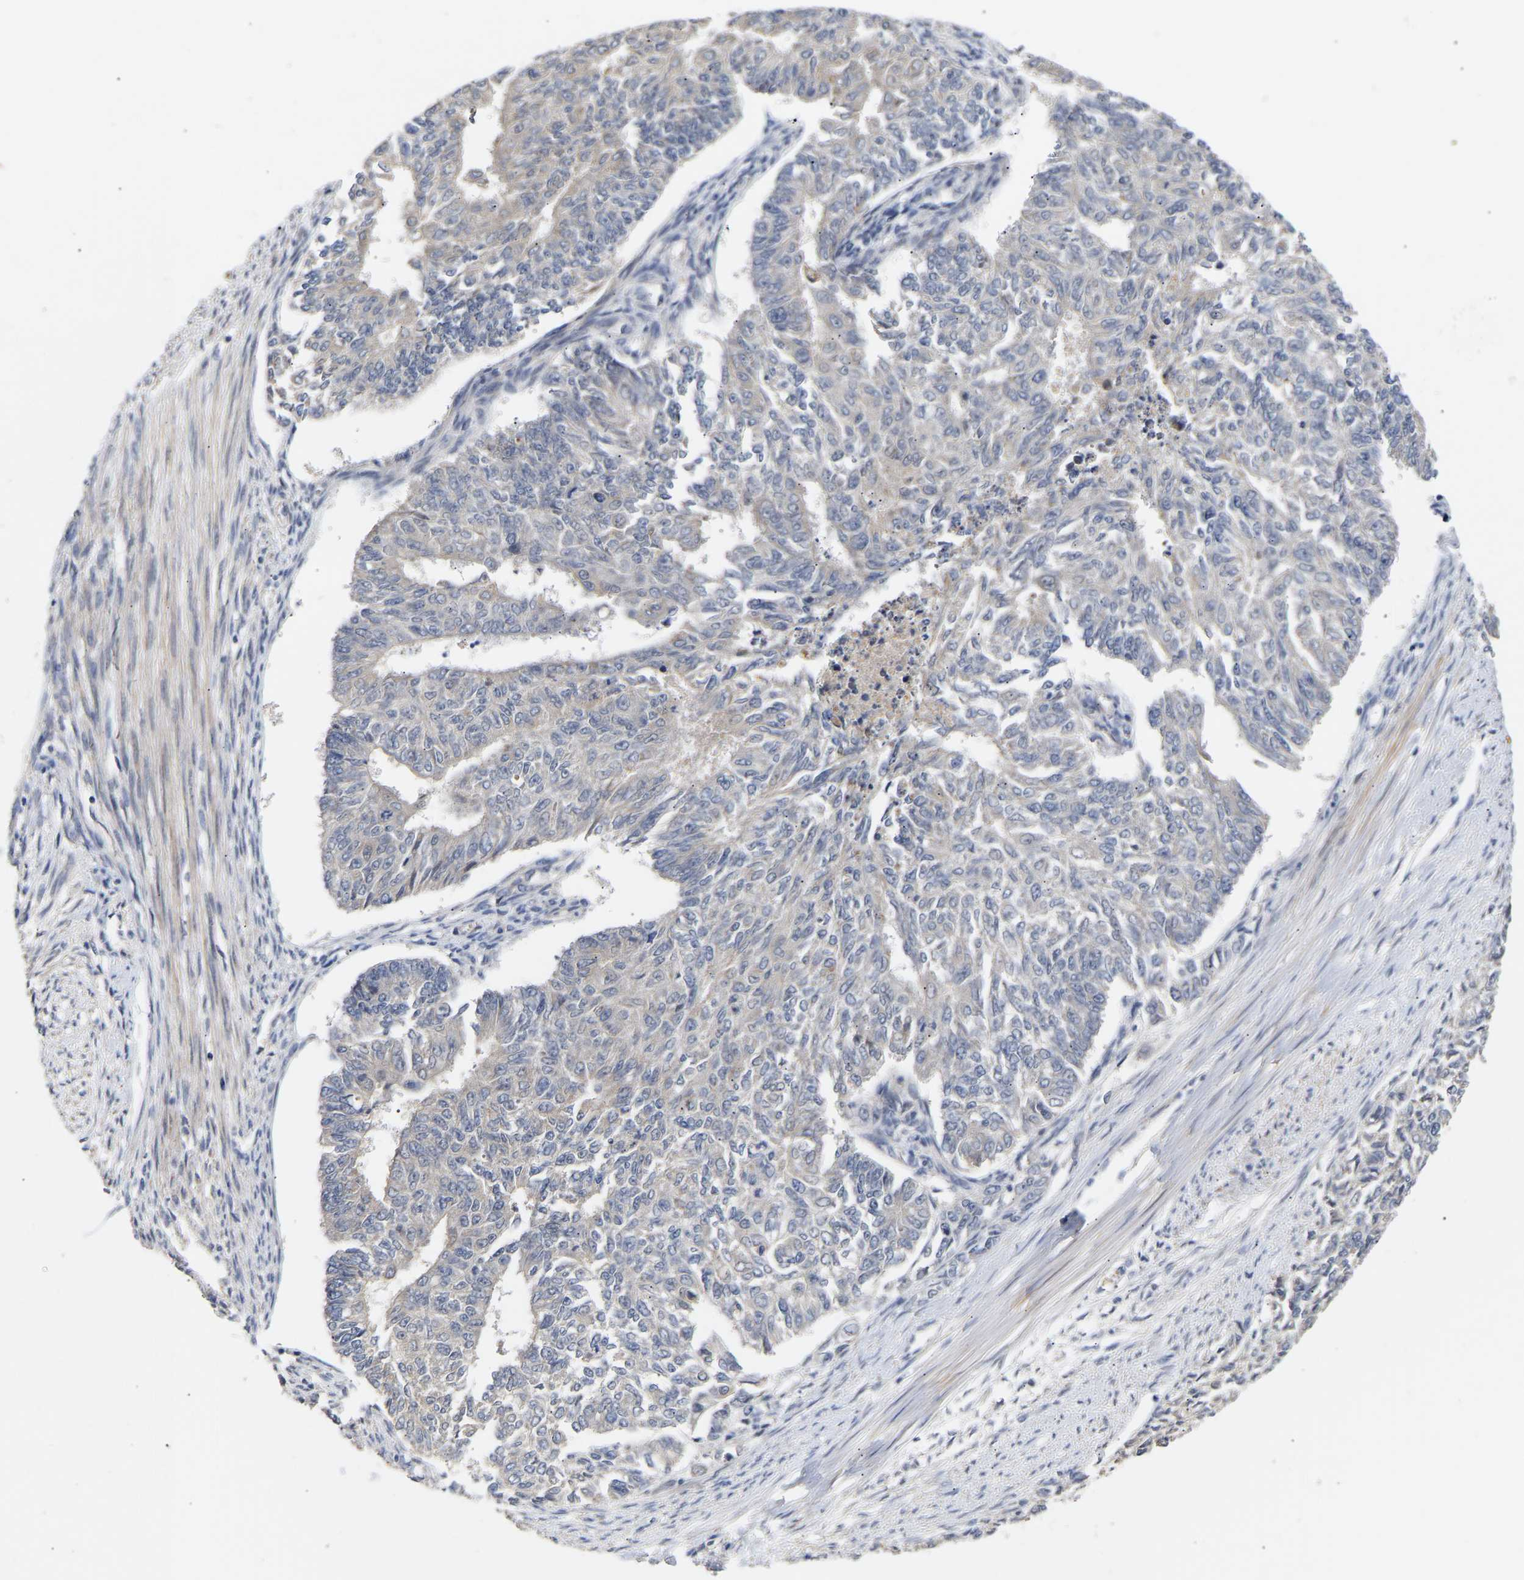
{"staining": {"intensity": "negative", "quantity": "none", "location": "none"}, "tissue": "endometrial cancer", "cell_type": "Tumor cells", "image_type": "cancer", "snomed": [{"axis": "morphology", "description": "Adenocarcinoma, NOS"}, {"axis": "topography", "description": "Endometrium"}], "caption": "A high-resolution photomicrograph shows IHC staining of endometrial adenocarcinoma, which shows no significant expression in tumor cells.", "gene": "KASH5", "patient": {"sex": "female", "age": 32}}